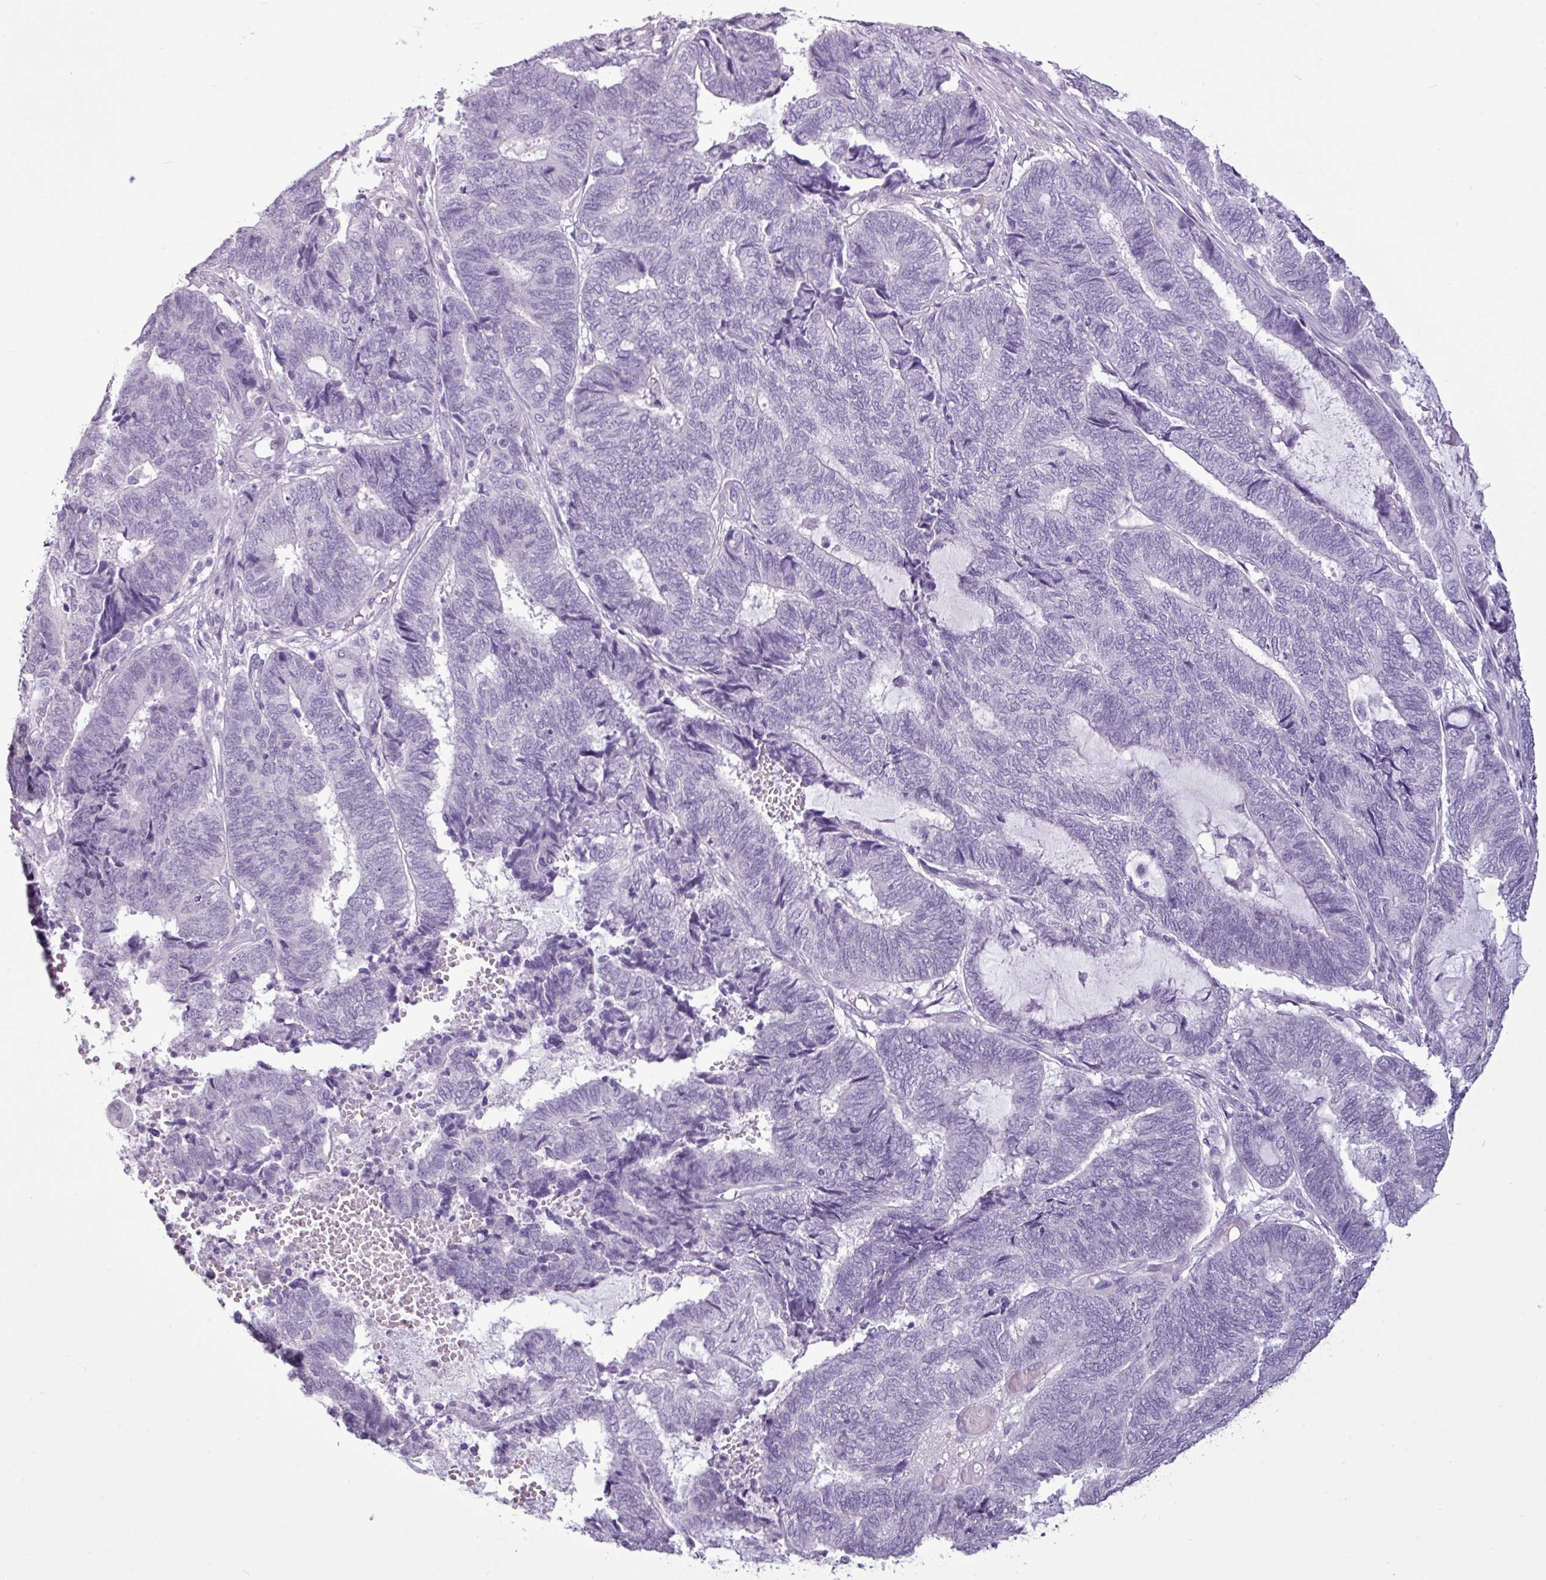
{"staining": {"intensity": "negative", "quantity": "none", "location": "none"}, "tissue": "endometrial cancer", "cell_type": "Tumor cells", "image_type": "cancer", "snomed": [{"axis": "morphology", "description": "Adenocarcinoma, NOS"}, {"axis": "topography", "description": "Uterus"}, {"axis": "topography", "description": "Endometrium"}], "caption": "The micrograph exhibits no staining of tumor cells in adenocarcinoma (endometrial).", "gene": "AMY2A", "patient": {"sex": "female", "age": 70}}